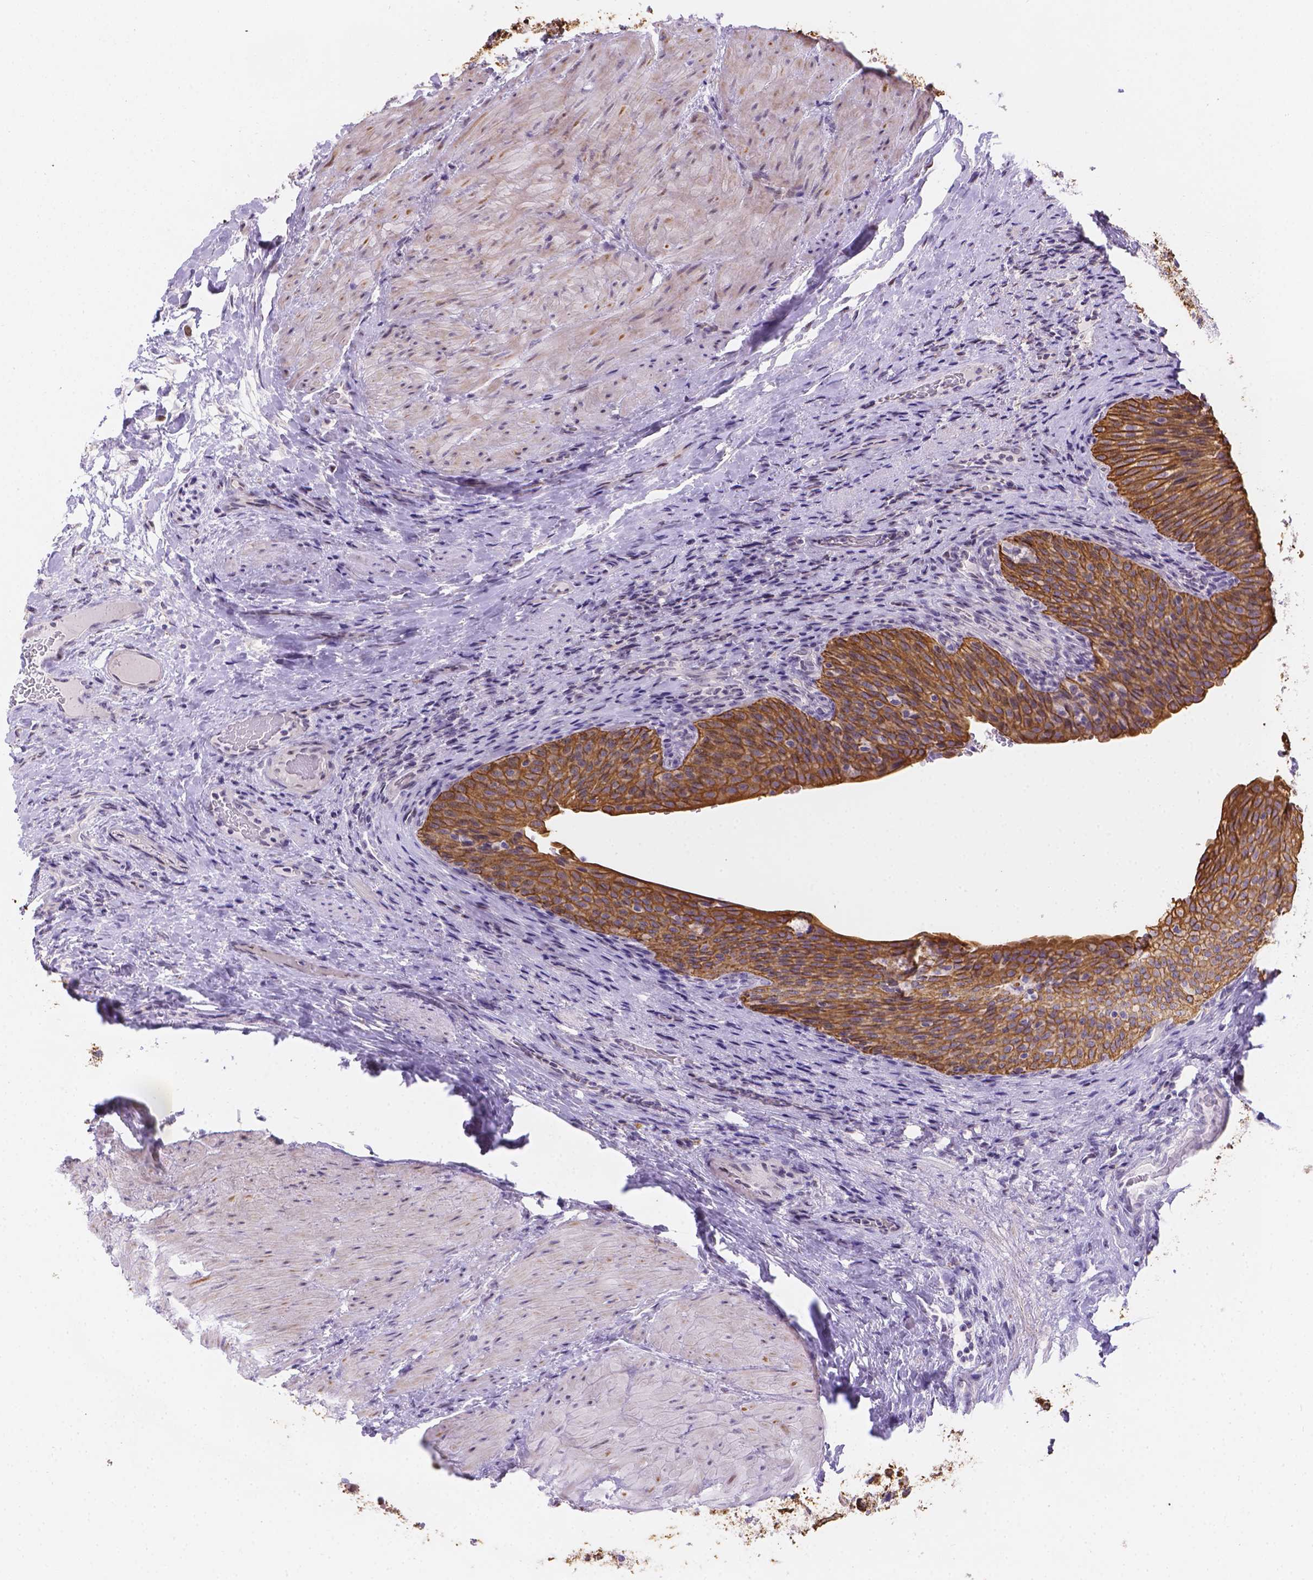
{"staining": {"intensity": "strong", "quantity": ">75%", "location": "cytoplasmic/membranous"}, "tissue": "urinary bladder", "cell_type": "Urothelial cells", "image_type": "normal", "snomed": [{"axis": "morphology", "description": "Normal tissue, NOS"}, {"axis": "topography", "description": "Urinary bladder"}, {"axis": "topography", "description": "Peripheral nerve tissue"}], "caption": "Urinary bladder was stained to show a protein in brown. There is high levels of strong cytoplasmic/membranous expression in about >75% of urothelial cells. (Stains: DAB (3,3'-diaminobenzidine) in brown, nuclei in blue, Microscopy: brightfield microscopy at high magnification).", "gene": "DMWD", "patient": {"sex": "male", "age": 66}}